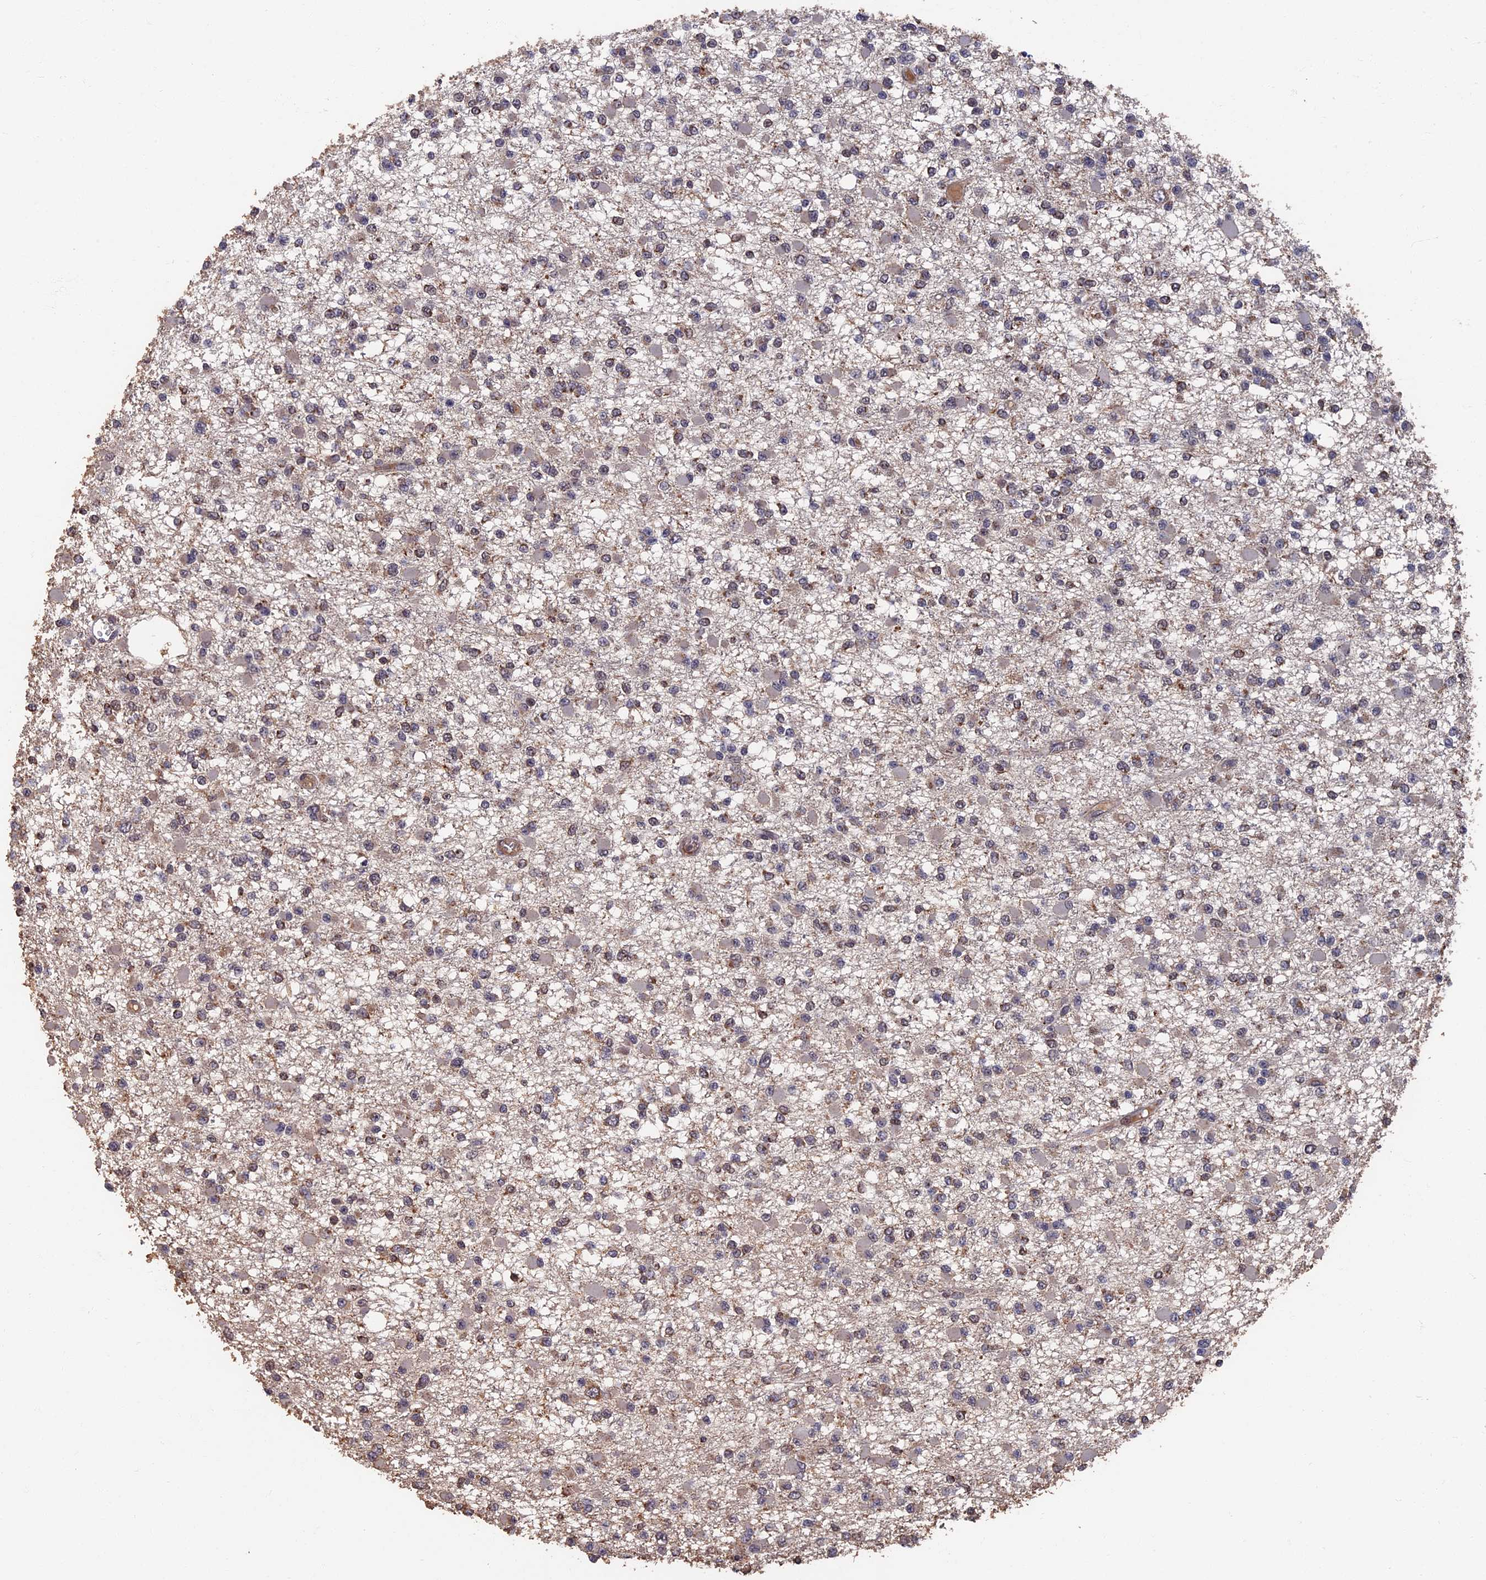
{"staining": {"intensity": "weak", "quantity": "<25%", "location": "cytoplasmic/membranous"}, "tissue": "glioma", "cell_type": "Tumor cells", "image_type": "cancer", "snomed": [{"axis": "morphology", "description": "Glioma, malignant, Low grade"}, {"axis": "topography", "description": "Brain"}], "caption": "DAB immunohistochemical staining of low-grade glioma (malignant) demonstrates no significant positivity in tumor cells.", "gene": "RASGRF1", "patient": {"sex": "female", "age": 22}}